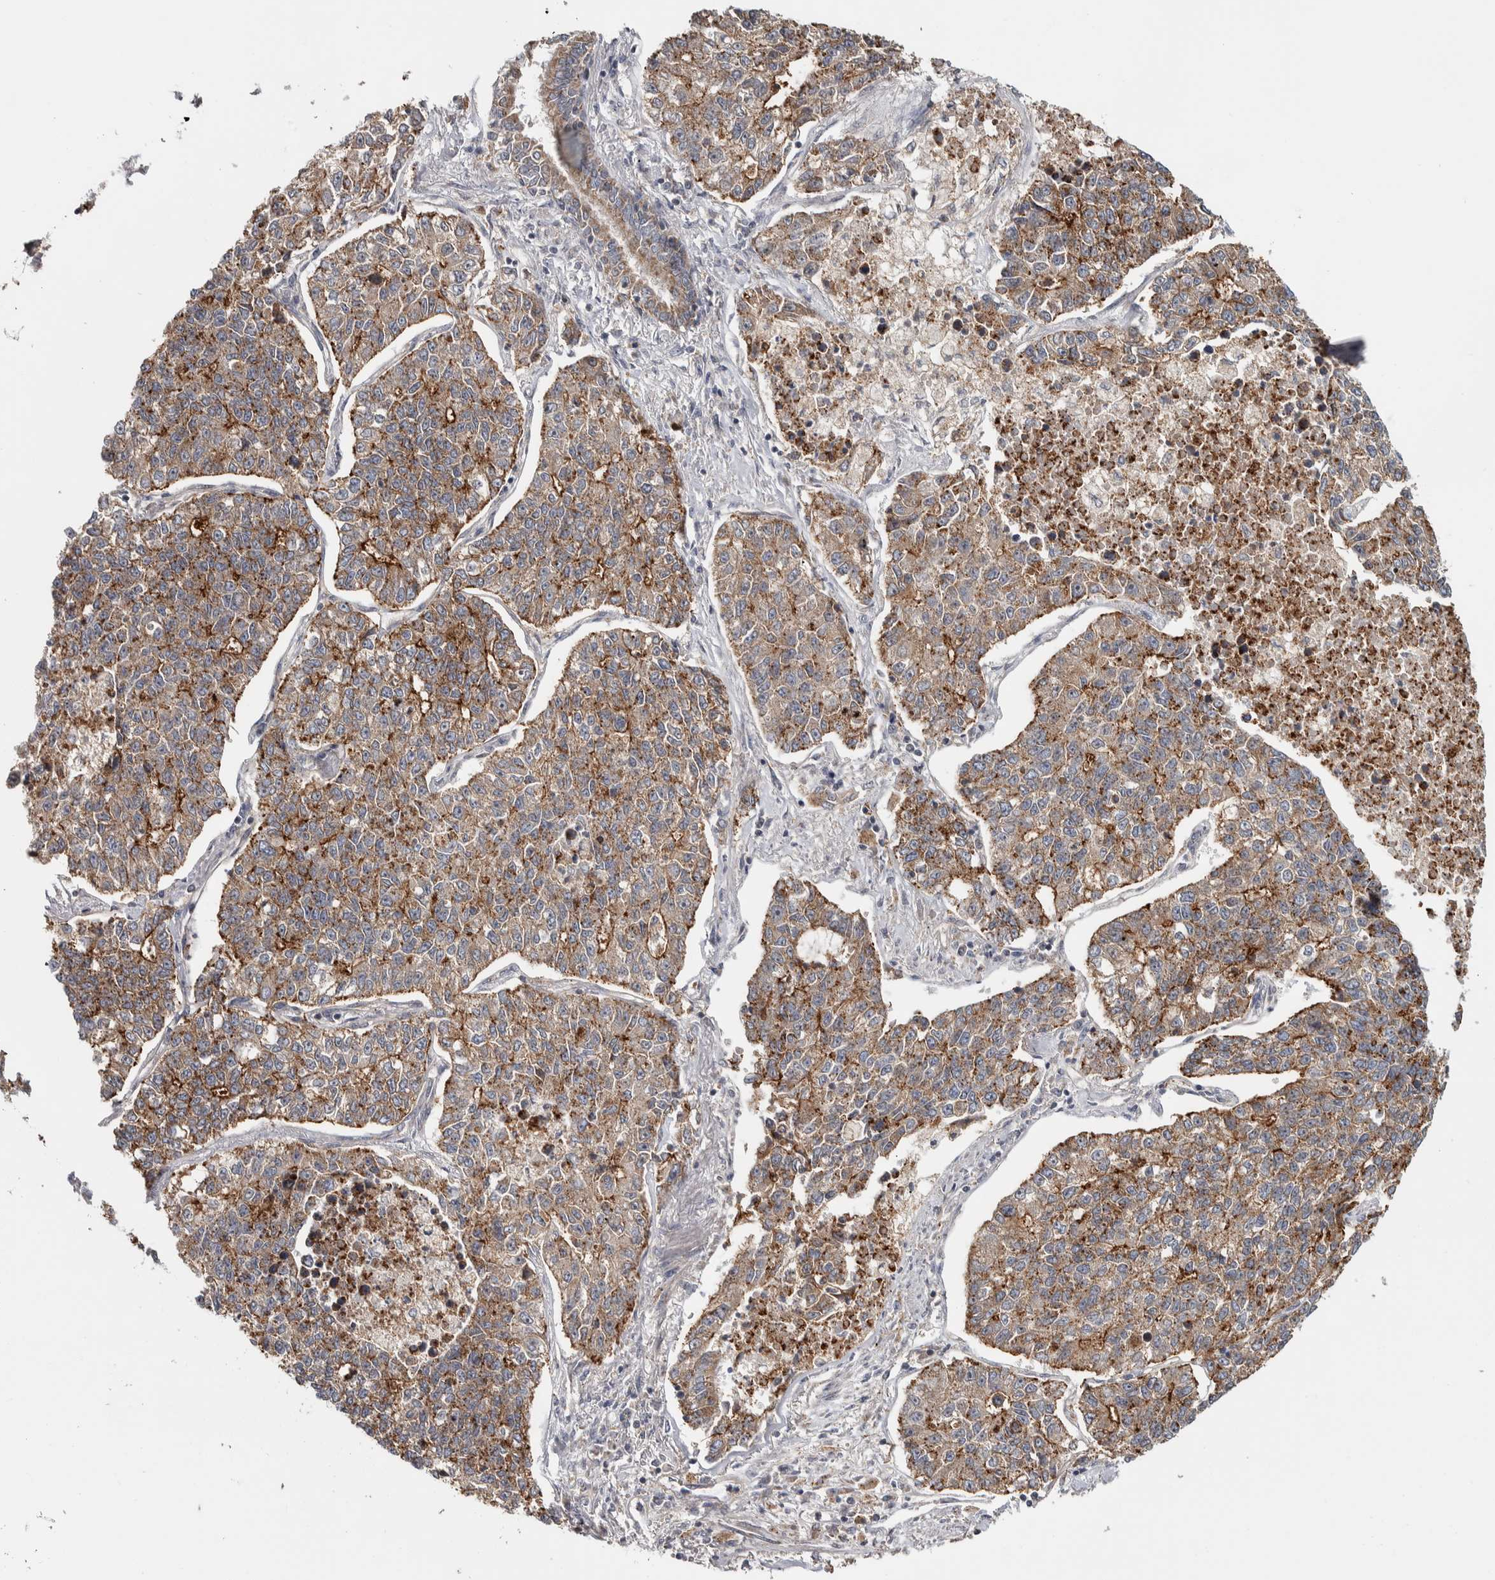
{"staining": {"intensity": "strong", "quantity": "25%-75%", "location": "cytoplasmic/membranous"}, "tissue": "lung cancer", "cell_type": "Tumor cells", "image_type": "cancer", "snomed": [{"axis": "morphology", "description": "Adenocarcinoma, NOS"}, {"axis": "topography", "description": "Lung"}], "caption": "Protein analysis of lung adenocarcinoma tissue shows strong cytoplasmic/membranous staining in approximately 25%-75% of tumor cells. The staining was performed using DAB (3,3'-diaminobenzidine), with brown indicating positive protein expression. Nuclei are stained blue with hematoxylin.", "gene": "CHMP4C", "patient": {"sex": "male", "age": 49}}